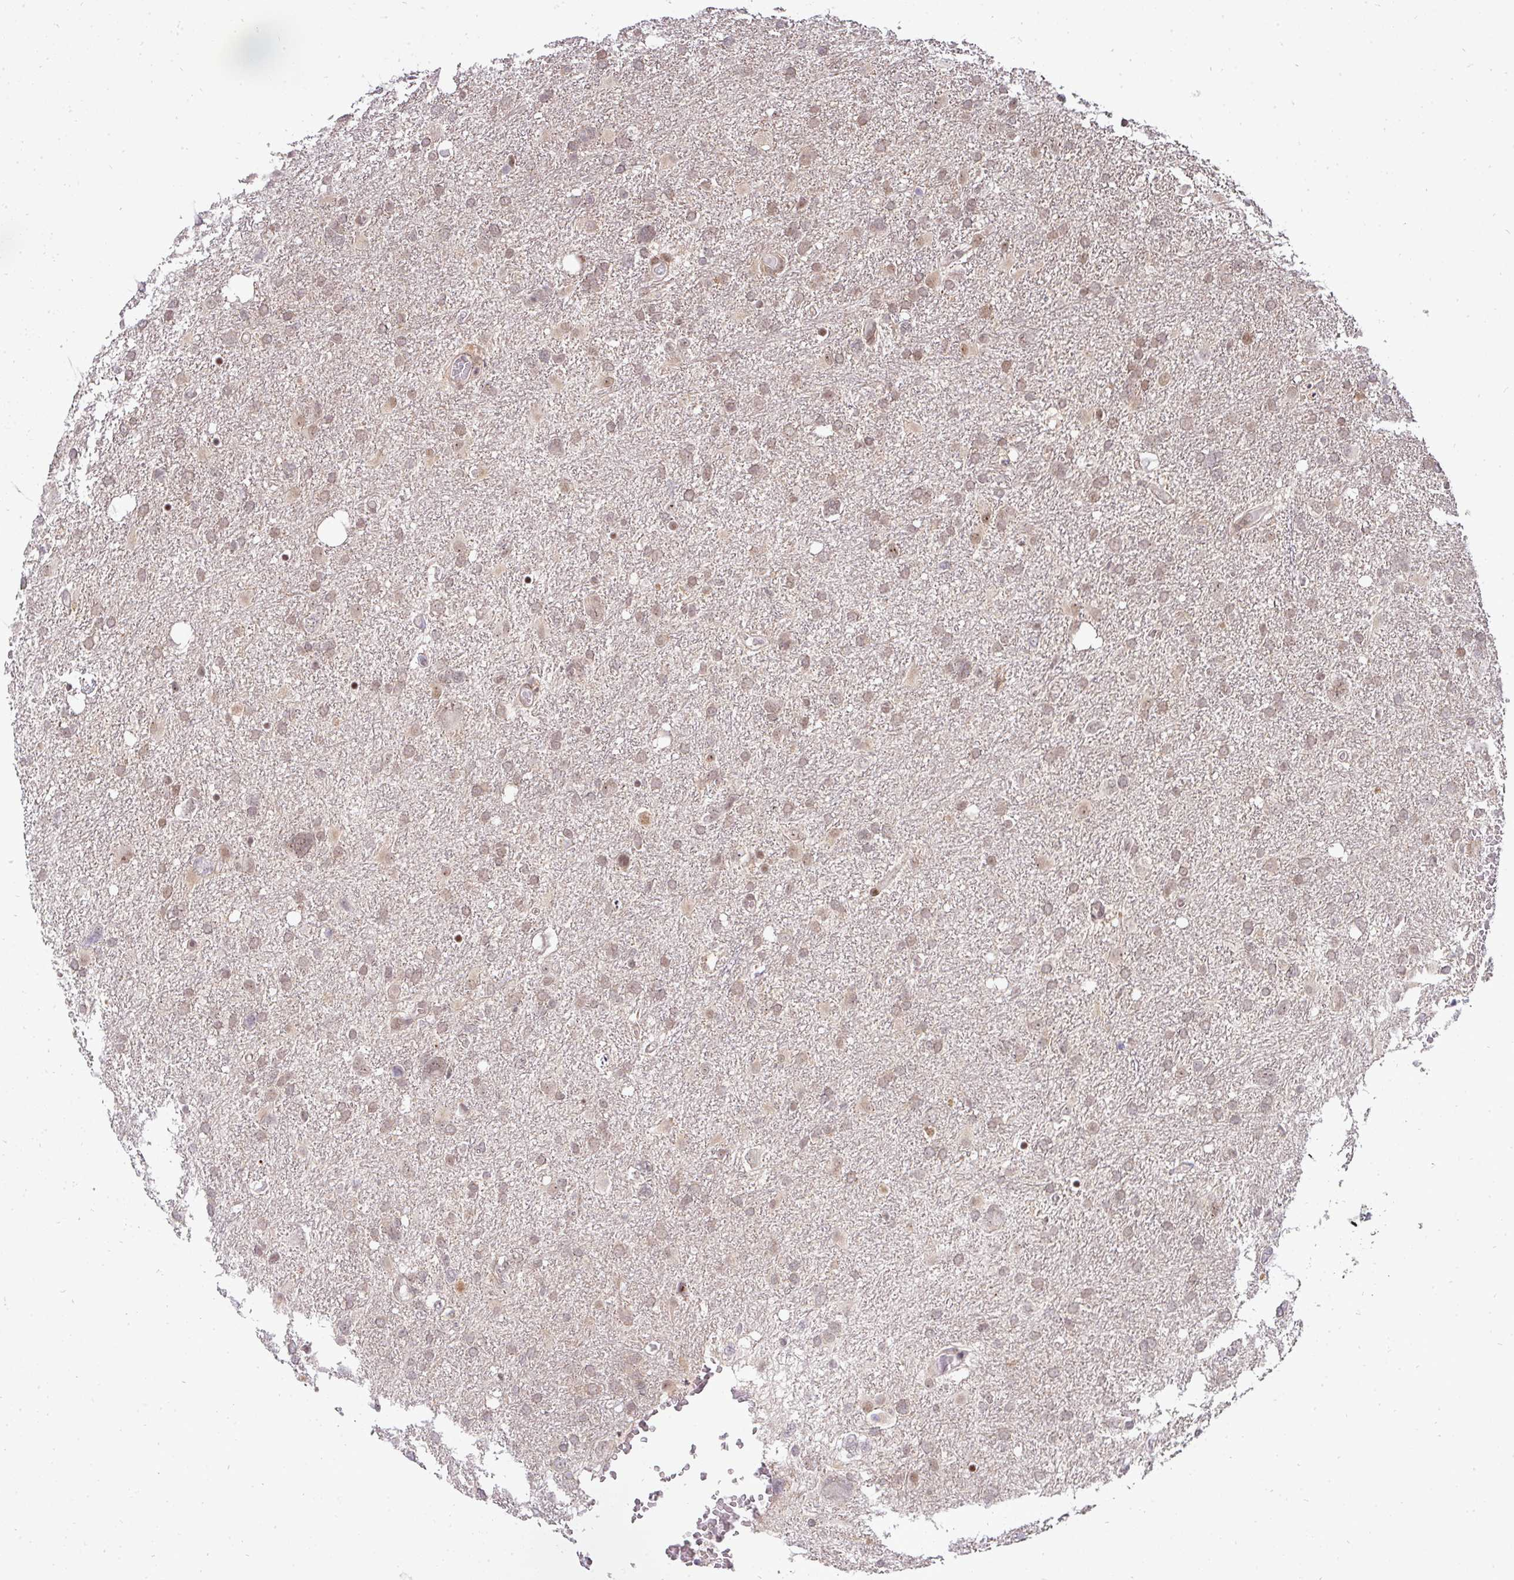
{"staining": {"intensity": "weak", "quantity": ">75%", "location": "nuclear"}, "tissue": "glioma", "cell_type": "Tumor cells", "image_type": "cancer", "snomed": [{"axis": "morphology", "description": "Glioma, malignant, High grade"}, {"axis": "topography", "description": "Brain"}], "caption": "Malignant glioma (high-grade) stained for a protein (brown) demonstrates weak nuclear positive positivity in about >75% of tumor cells.", "gene": "PATZ1", "patient": {"sex": "male", "age": 61}}